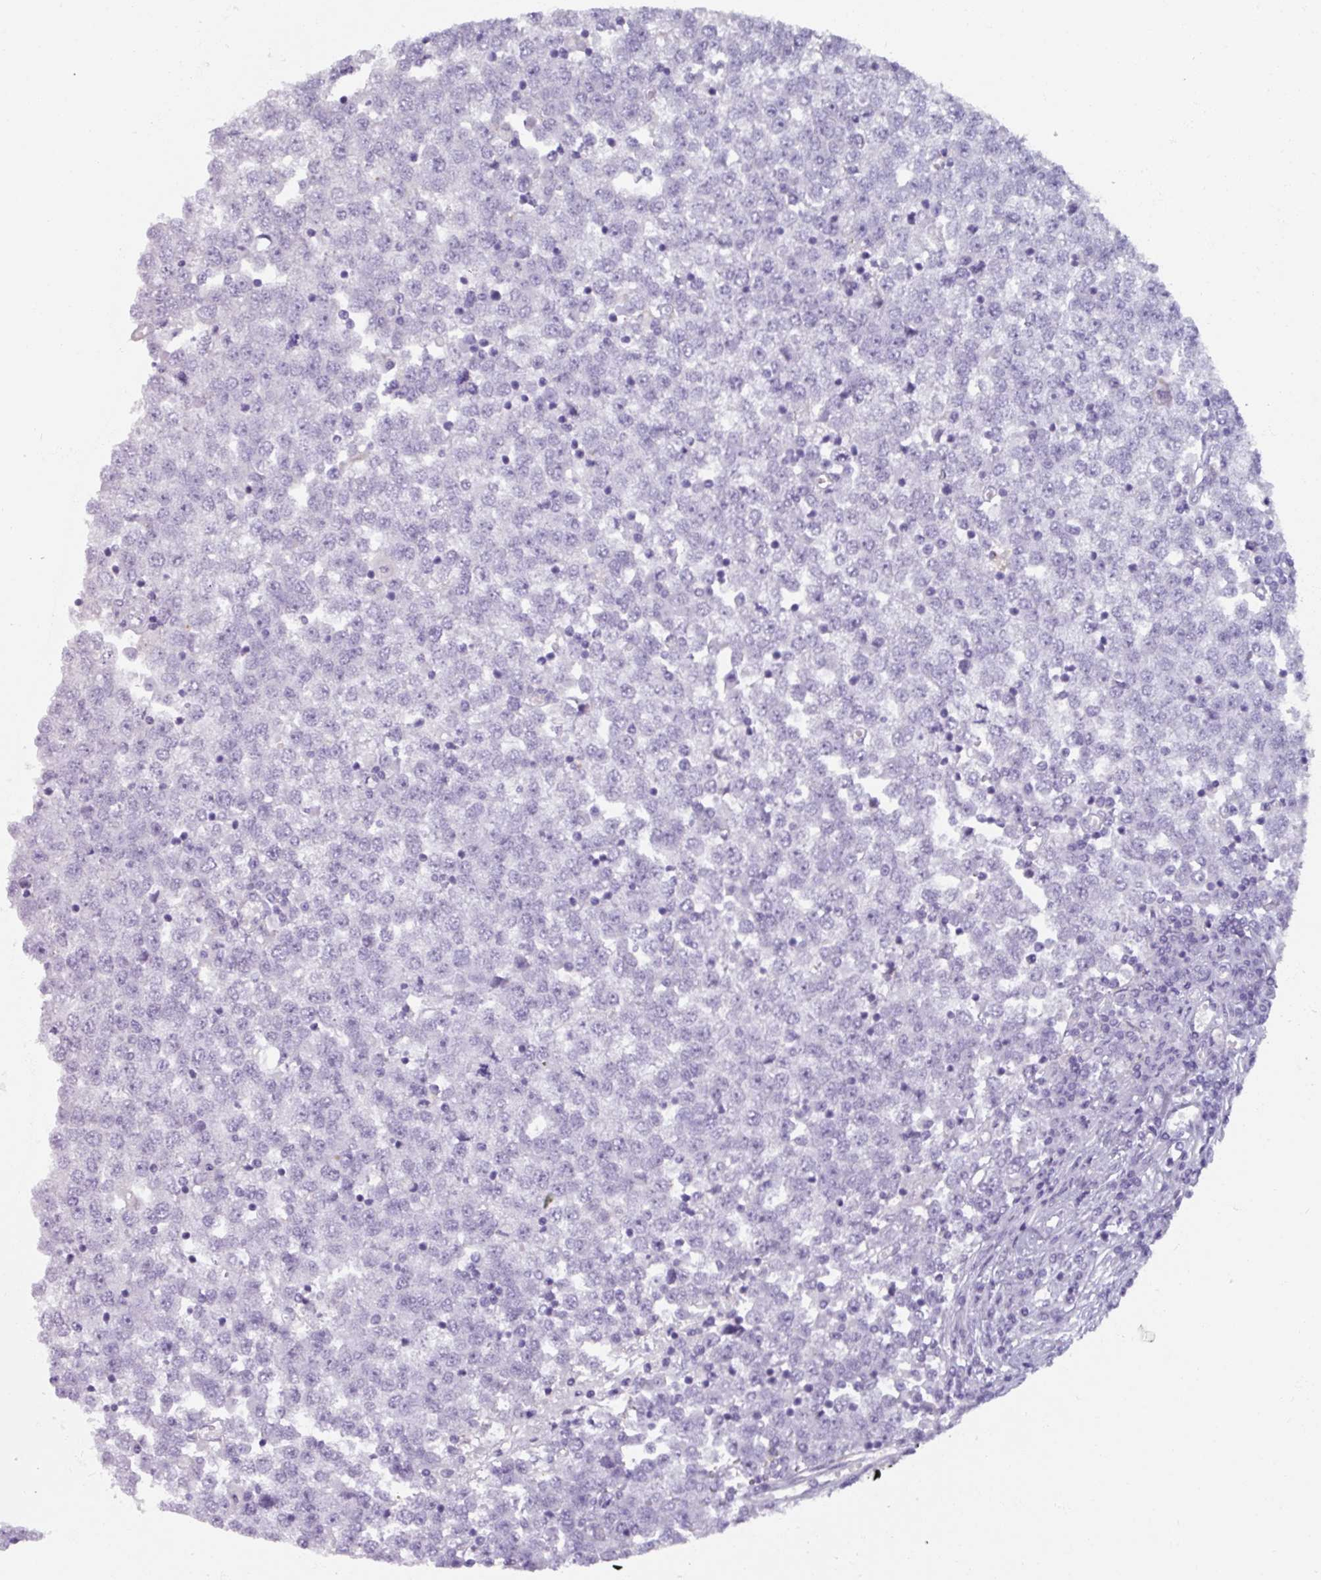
{"staining": {"intensity": "negative", "quantity": "none", "location": "none"}, "tissue": "testis cancer", "cell_type": "Tumor cells", "image_type": "cancer", "snomed": [{"axis": "morphology", "description": "Seminoma, NOS"}, {"axis": "topography", "description": "Testis"}], "caption": "Tumor cells are negative for protein expression in human seminoma (testis). (DAB IHC, high magnification).", "gene": "SPESP1", "patient": {"sex": "male", "age": 65}}